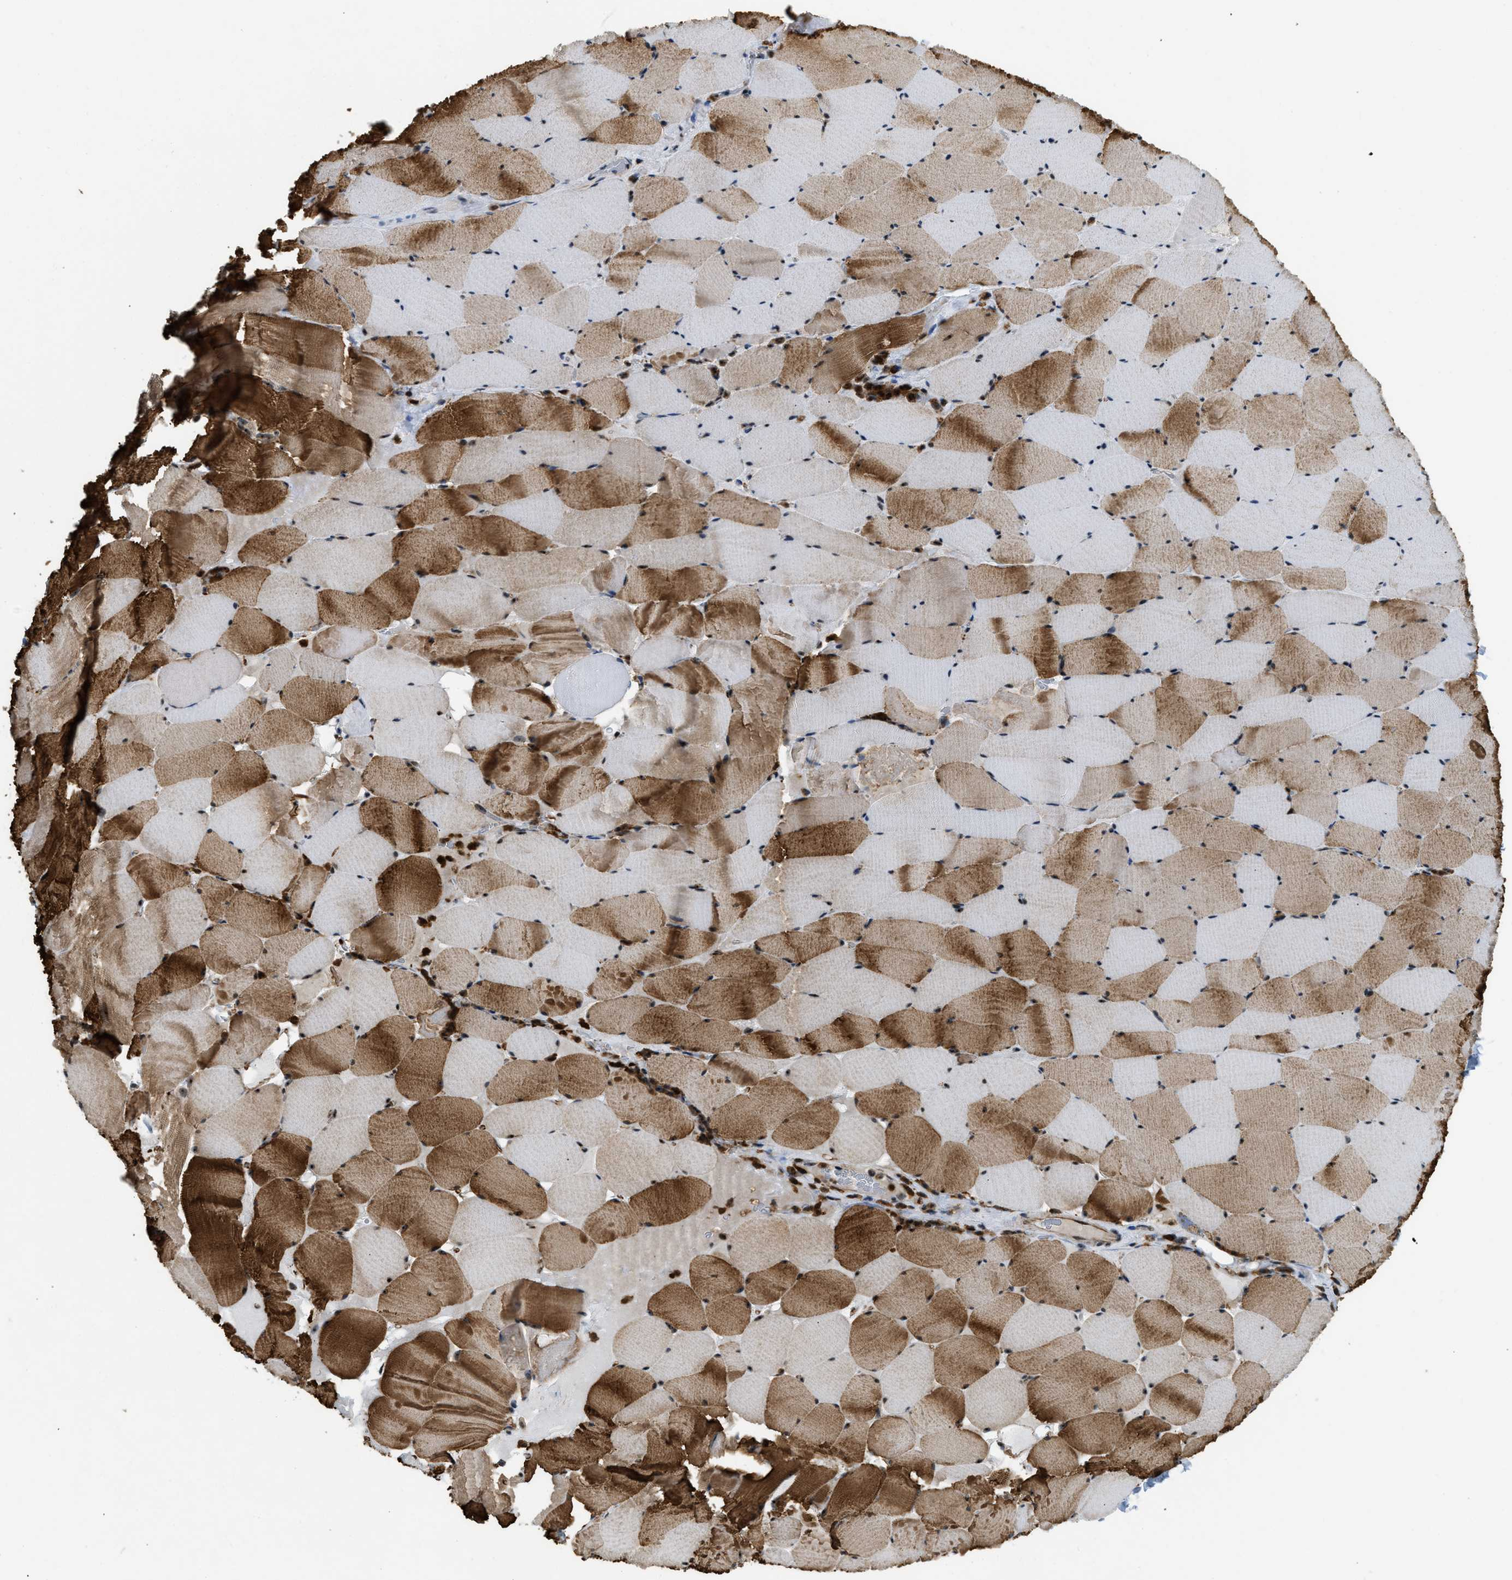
{"staining": {"intensity": "strong", "quantity": ">75%", "location": "cytoplasmic/membranous,nuclear"}, "tissue": "skeletal muscle", "cell_type": "Myocytes", "image_type": "normal", "snomed": [{"axis": "morphology", "description": "Normal tissue, NOS"}, {"axis": "topography", "description": "Skeletal muscle"}], "caption": "Immunohistochemistry (IHC) image of unremarkable human skeletal muscle stained for a protein (brown), which displays high levels of strong cytoplasmic/membranous,nuclear positivity in approximately >75% of myocytes.", "gene": "E2F1", "patient": {"sex": "male", "age": 62}}